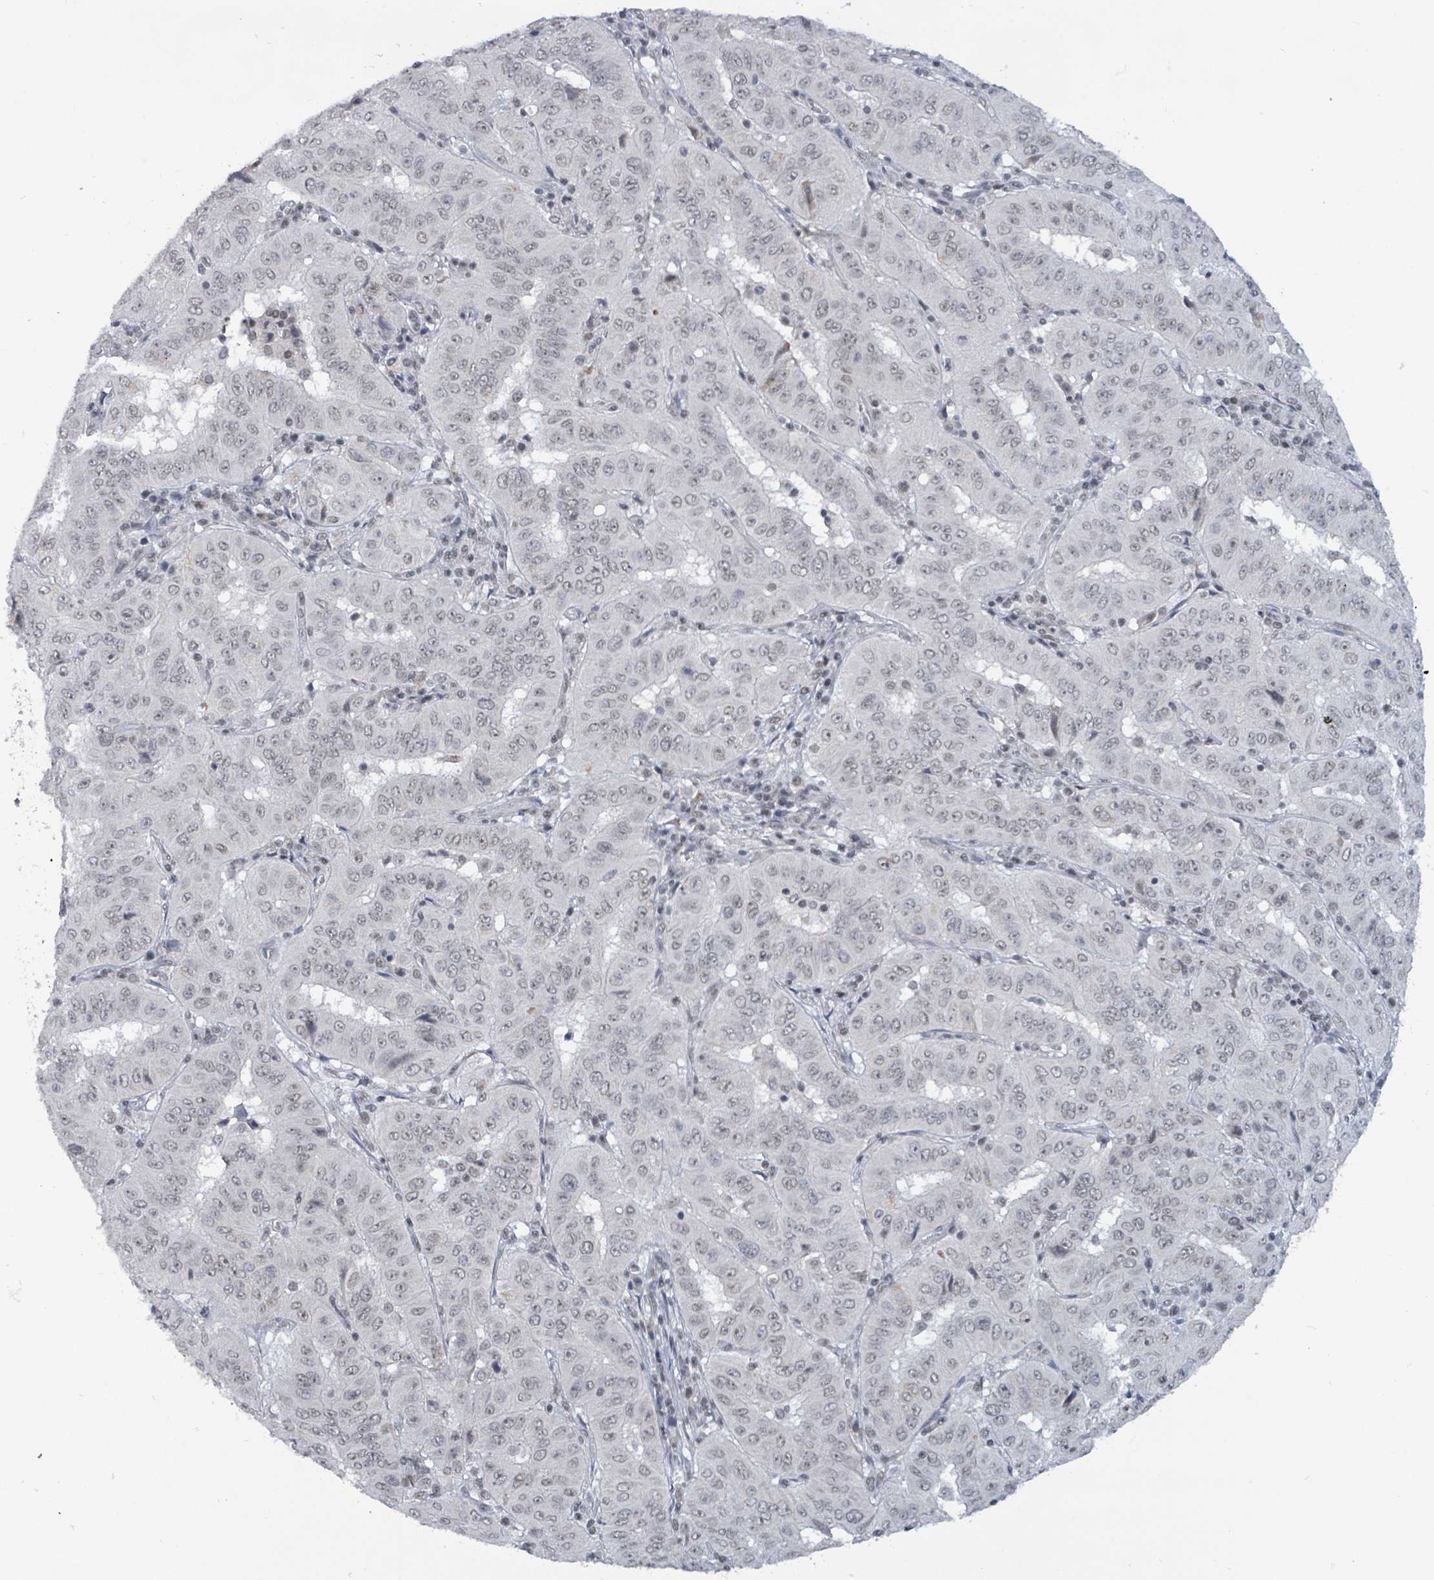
{"staining": {"intensity": "negative", "quantity": "none", "location": "none"}, "tissue": "pancreatic cancer", "cell_type": "Tumor cells", "image_type": "cancer", "snomed": [{"axis": "morphology", "description": "Adenocarcinoma, NOS"}, {"axis": "topography", "description": "Pancreas"}], "caption": "Image shows no protein staining in tumor cells of adenocarcinoma (pancreatic) tissue.", "gene": "BANP", "patient": {"sex": "male", "age": 63}}